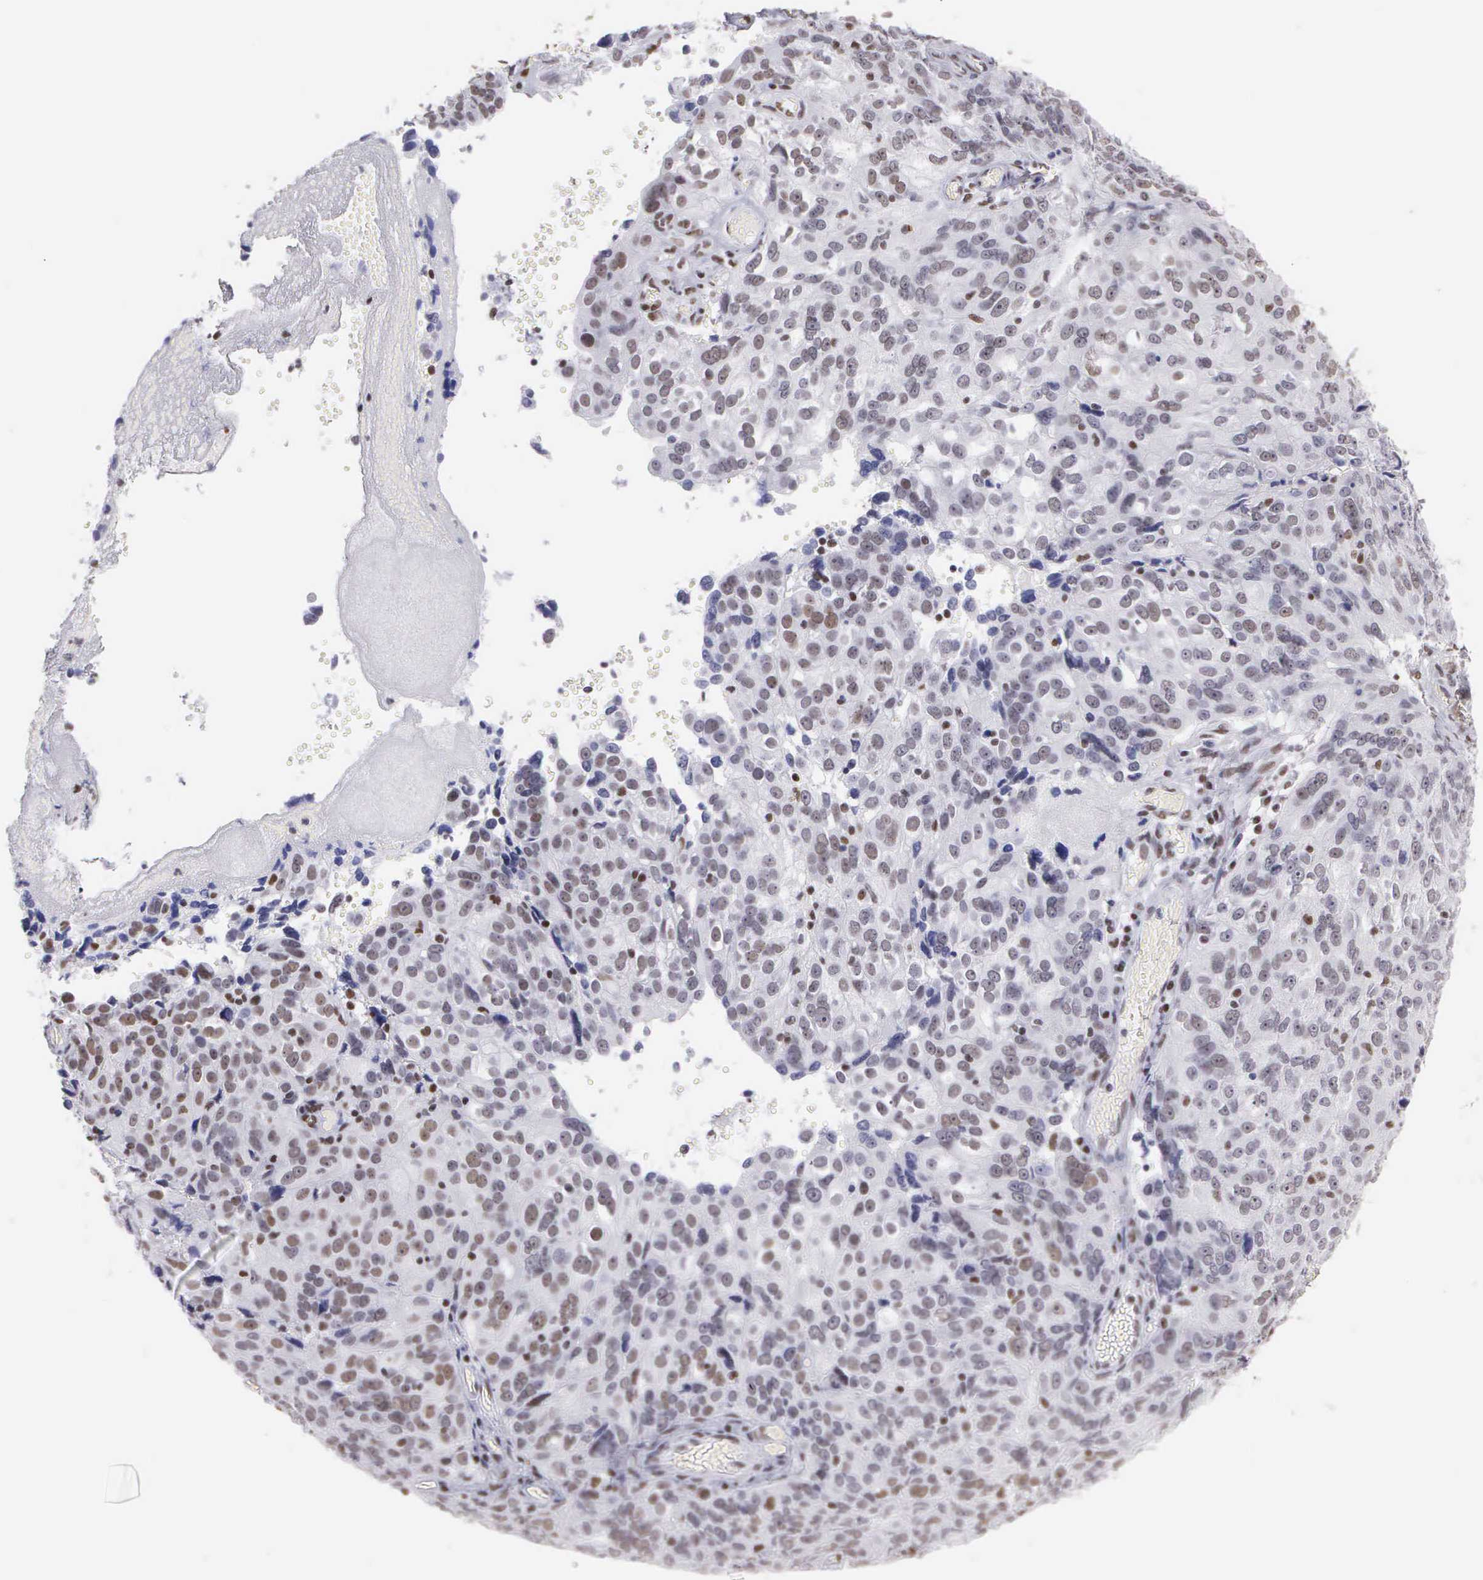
{"staining": {"intensity": "weak", "quantity": "25%-75%", "location": "nuclear"}, "tissue": "ovarian cancer", "cell_type": "Tumor cells", "image_type": "cancer", "snomed": [{"axis": "morphology", "description": "Carcinoma, endometroid"}, {"axis": "topography", "description": "Ovary"}], "caption": "Immunohistochemical staining of ovarian cancer (endometroid carcinoma) reveals low levels of weak nuclear expression in approximately 25%-75% of tumor cells. Using DAB (3,3'-diaminobenzidine) (brown) and hematoxylin (blue) stains, captured at high magnification using brightfield microscopy.", "gene": "CSTF2", "patient": {"sex": "female", "age": 75}}